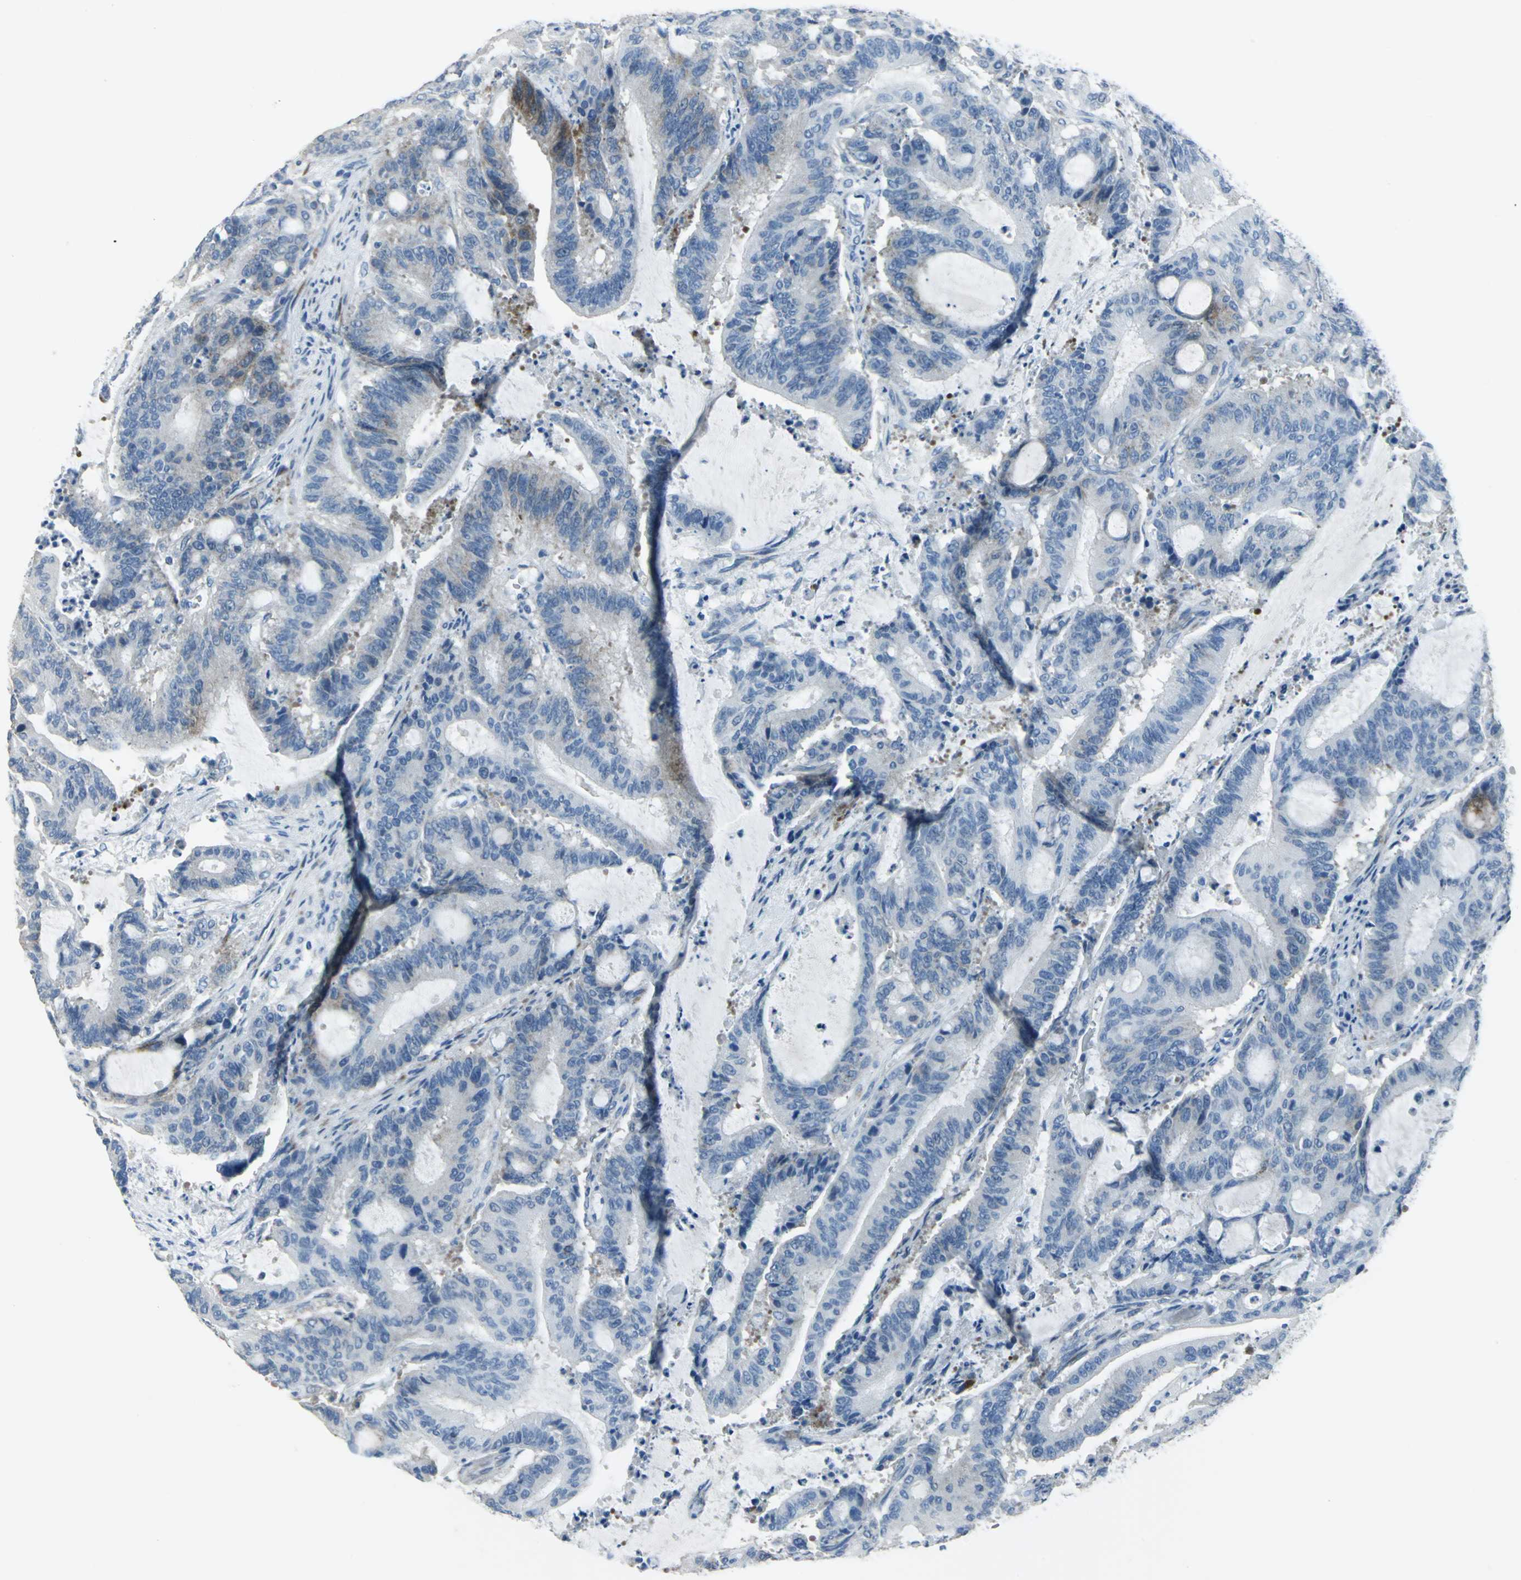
{"staining": {"intensity": "moderate", "quantity": "<25%", "location": "cytoplasmic/membranous"}, "tissue": "liver cancer", "cell_type": "Tumor cells", "image_type": "cancer", "snomed": [{"axis": "morphology", "description": "Cholangiocarcinoma"}, {"axis": "topography", "description": "Liver"}], "caption": "An IHC image of tumor tissue is shown. Protein staining in brown highlights moderate cytoplasmic/membranous positivity in liver cholangiocarcinoma within tumor cells.", "gene": "DNAI2", "patient": {"sex": "female", "age": 73}}